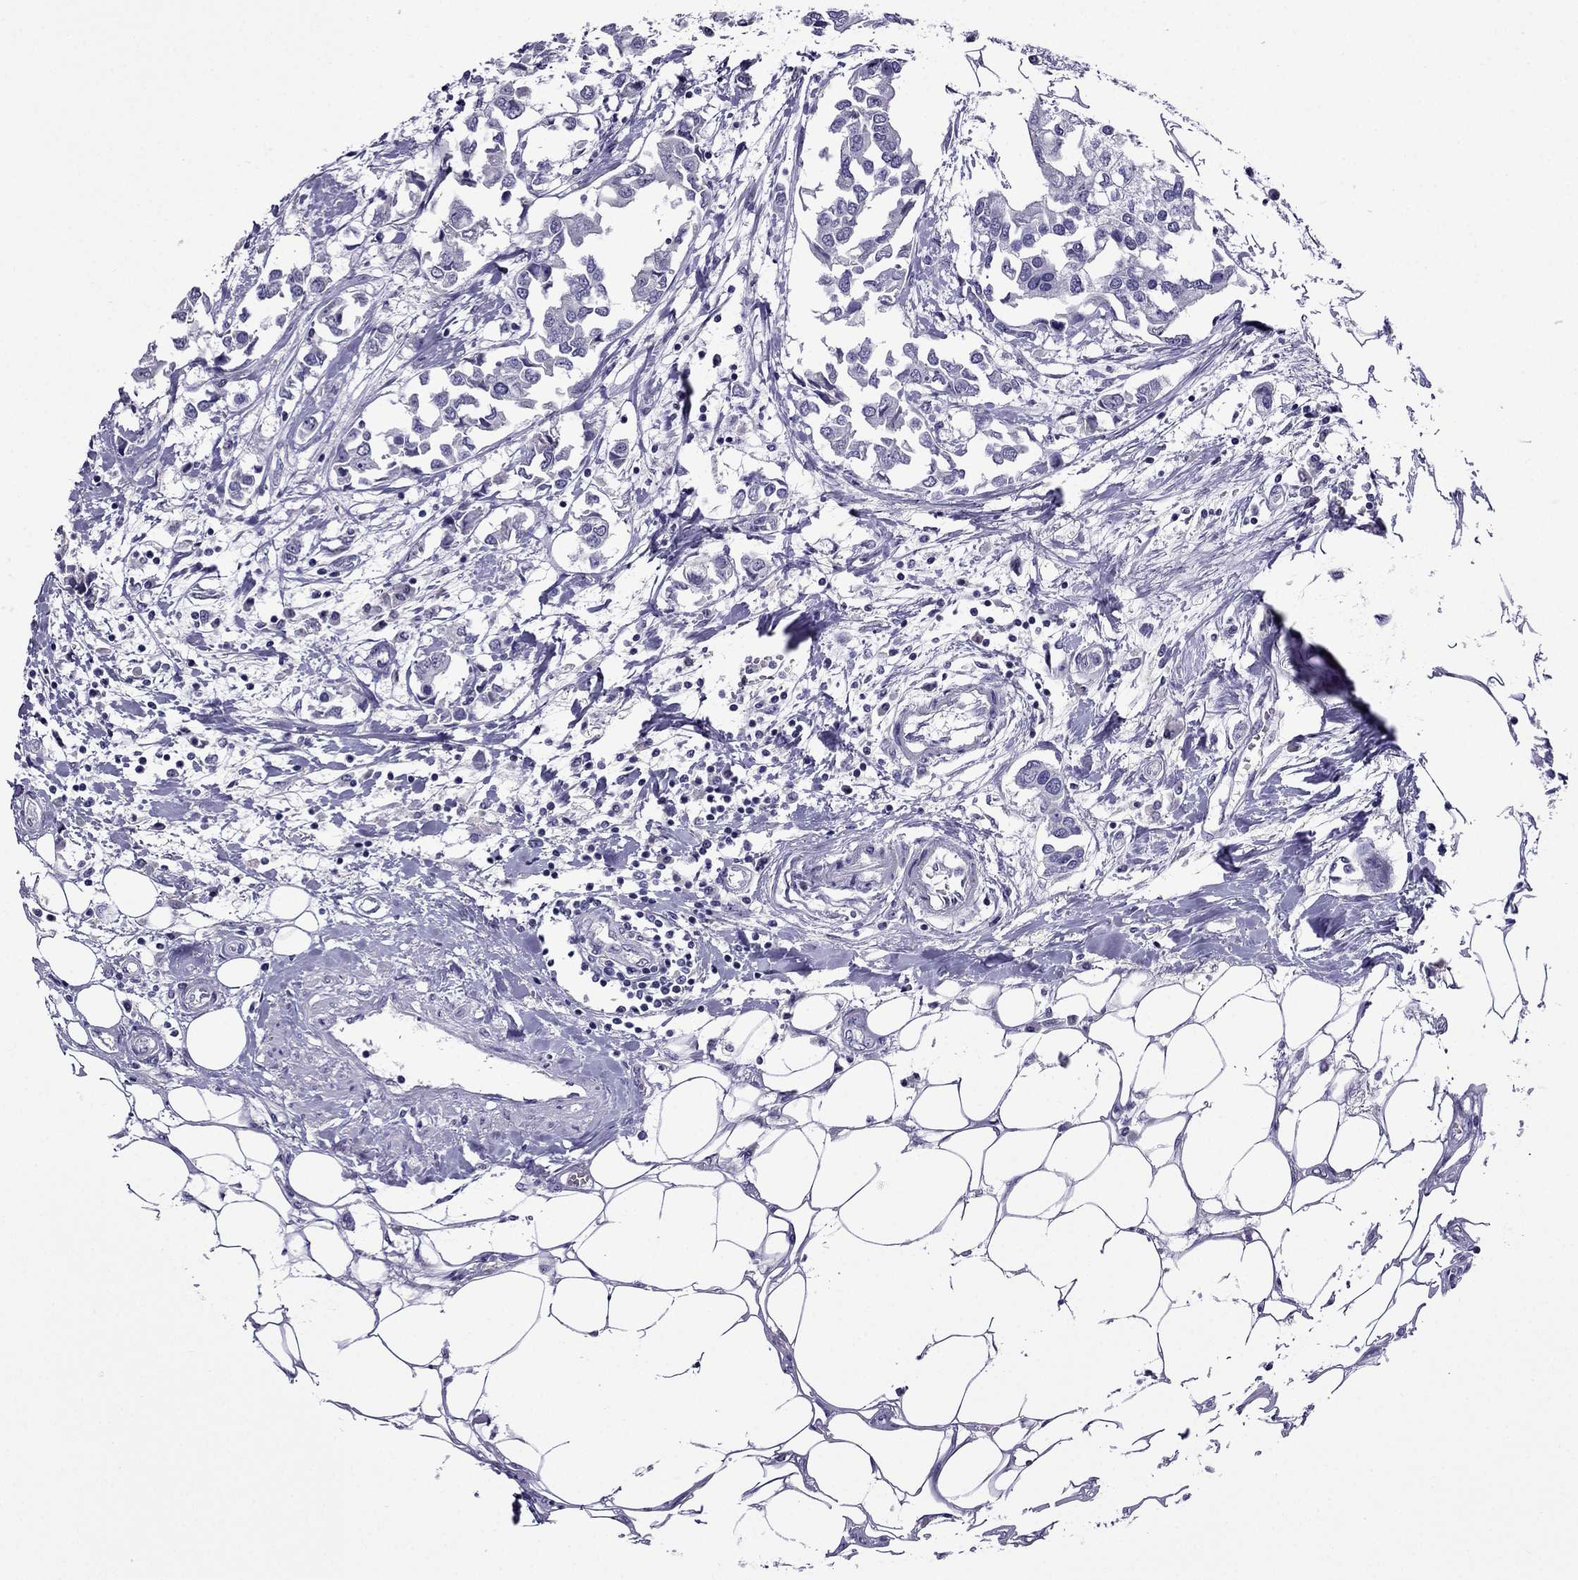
{"staining": {"intensity": "negative", "quantity": "none", "location": "none"}, "tissue": "breast cancer", "cell_type": "Tumor cells", "image_type": "cancer", "snomed": [{"axis": "morphology", "description": "Duct carcinoma"}, {"axis": "topography", "description": "Breast"}], "caption": "DAB immunohistochemical staining of human breast cancer reveals no significant staining in tumor cells. (Stains: DAB (3,3'-diaminobenzidine) immunohistochemistry with hematoxylin counter stain, Microscopy: brightfield microscopy at high magnification).", "gene": "SPTBN4", "patient": {"sex": "female", "age": 83}}